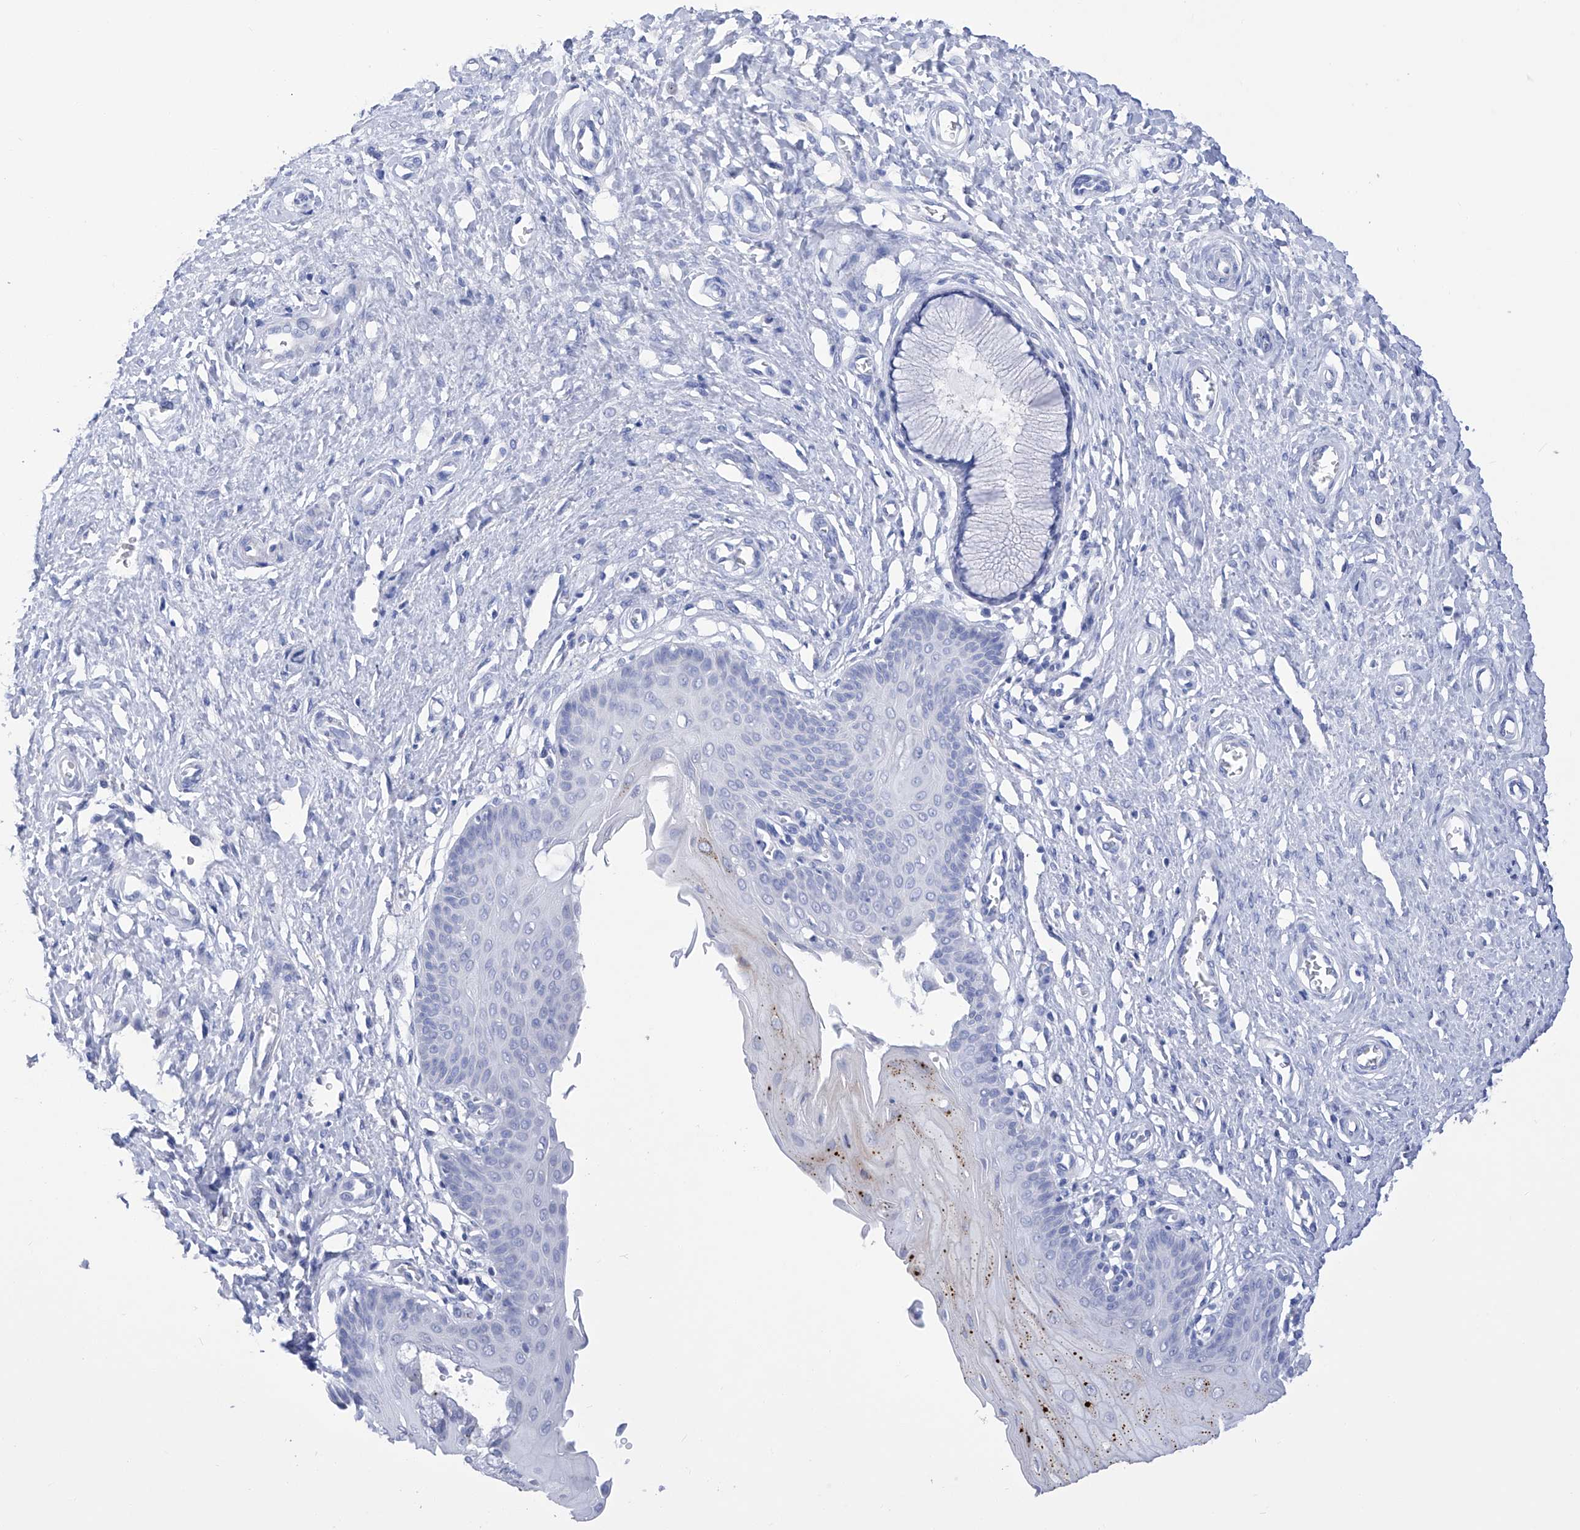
{"staining": {"intensity": "negative", "quantity": "none", "location": "none"}, "tissue": "cervix", "cell_type": "Glandular cells", "image_type": "normal", "snomed": [{"axis": "morphology", "description": "Normal tissue, NOS"}, {"axis": "topography", "description": "Cervix"}], "caption": "IHC image of unremarkable human cervix stained for a protein (brown), which reveals no expression in glandular cells.", "gene": "FLG", "patient": {"sex": "female", "age": 55}}